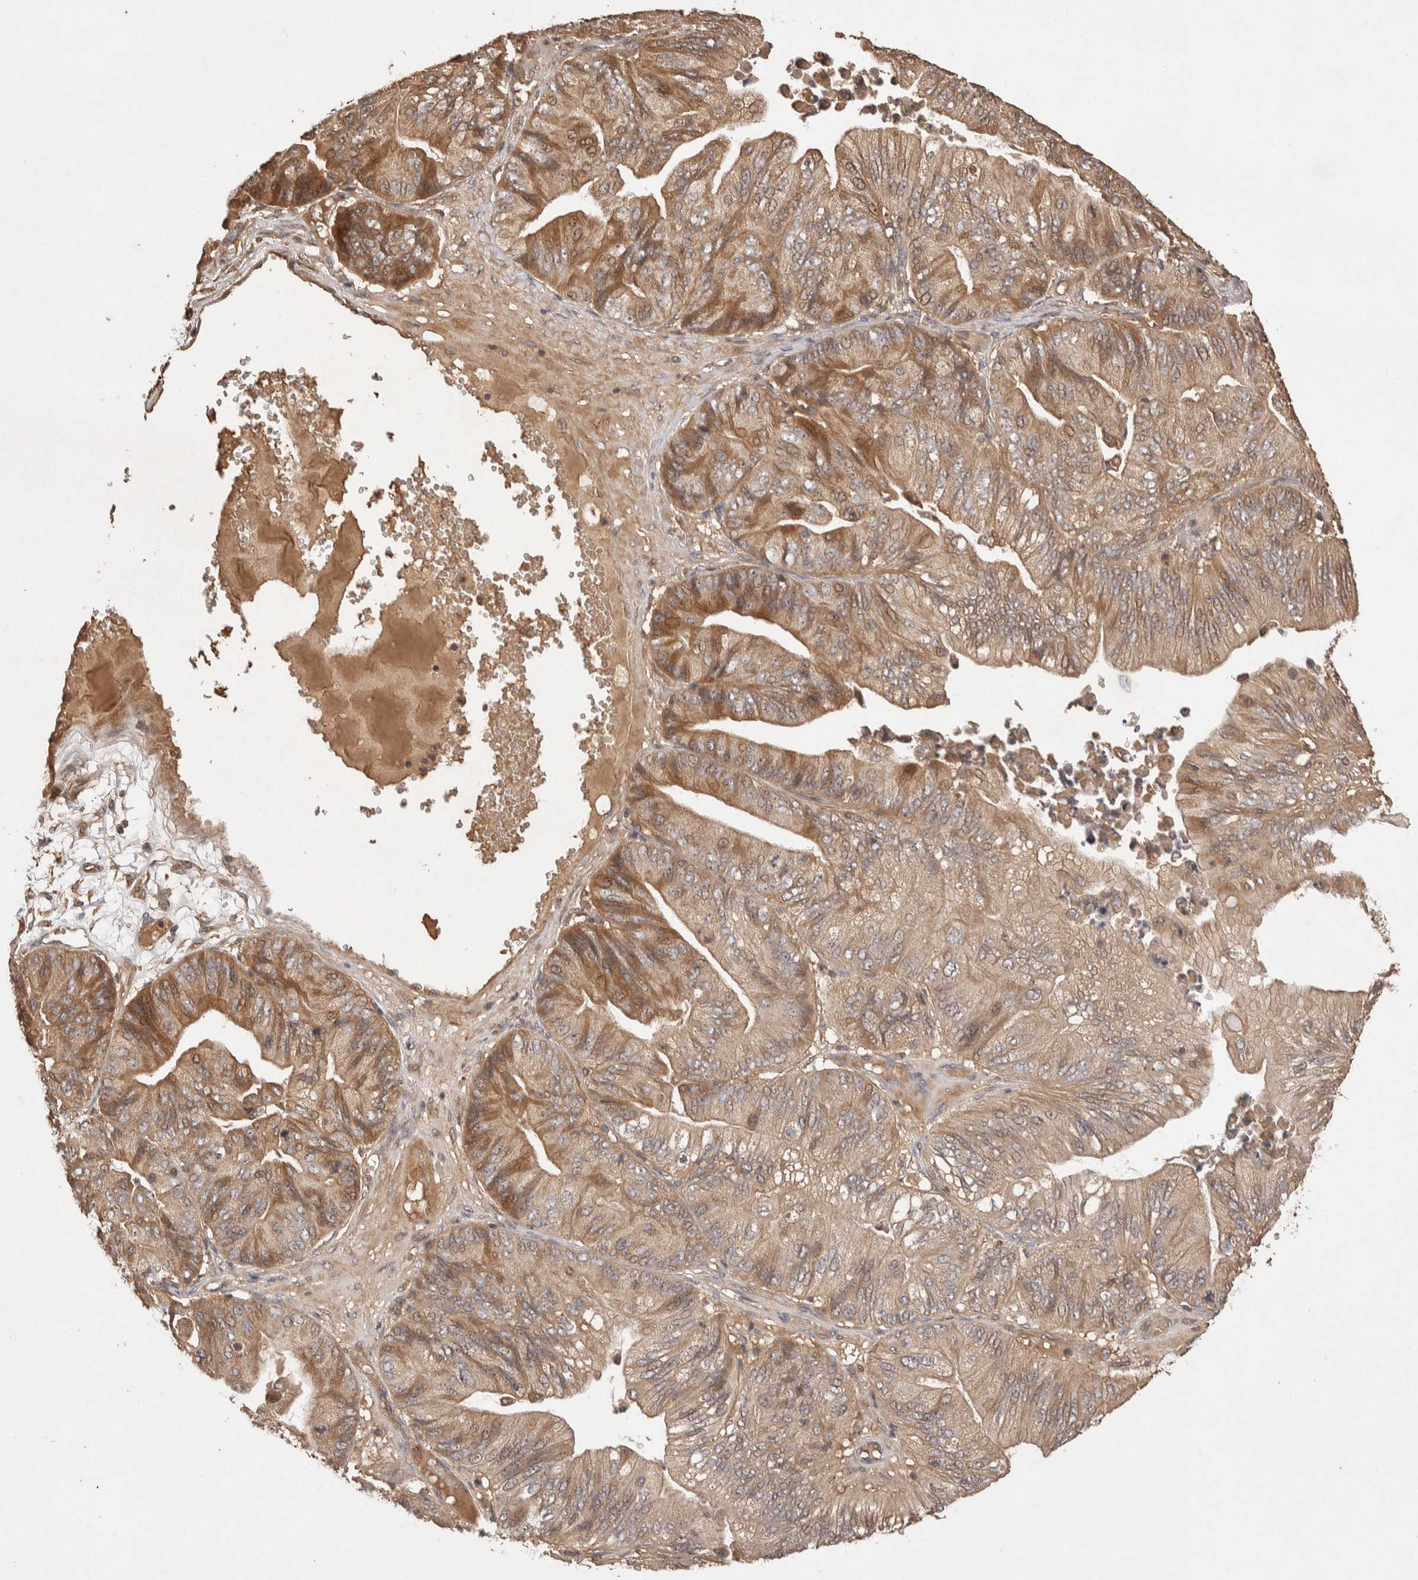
{"staining": {"intensity": "moderate", "quantity": ">75%", "location": "cytoplasmic/membranous"}, "tissue": "ovarian cancer", "cell_type": "Tumor cells", "image_type": "cancer", "snomed": [{"axis": "morphology", "description": "Cystadenocarcinoma, mucinous, NOS"}, {"axis": "topography", "description": "Ovary"}], "caption": "The micrograph exhibits immunohistochemical staining of ovarian cancer (mucinous cystadenocarcinoma). There is moderate cytoplasmic/membranous expression is appreciated in approximately >75% of tumor cells.", "gene": "NSMAF", "patient": {"sex": "female", "age": 61}}